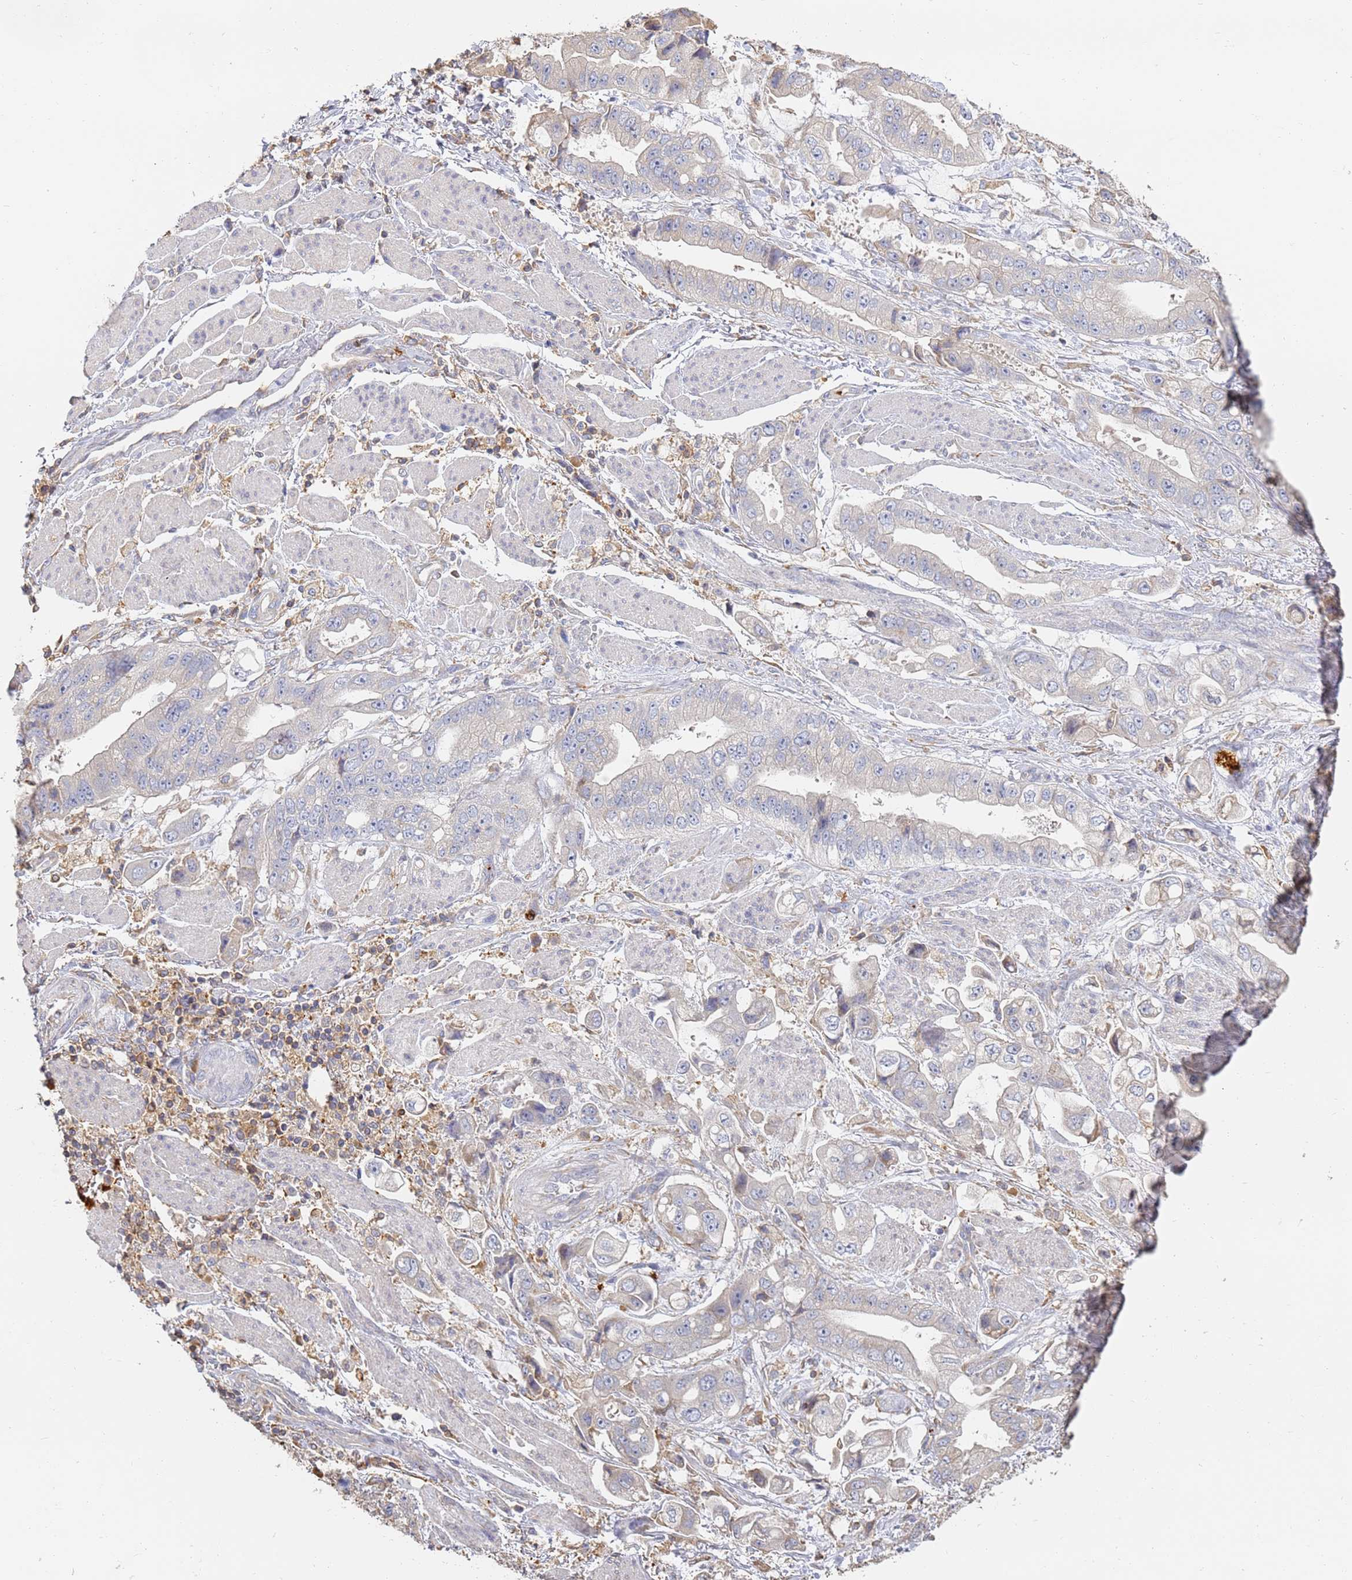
{"staining": {"intensity": "negative", "quantity": "none", "location": "none"}, "tissue": "stomach cancer", "cell_type": "Tumor cells", "image_type": "cancer", "snomed": [{"axis": "morphology", "description": "Adenocarcinoma, NOS"}, {"axis": "topography", "description": "Stomach"}], "caption": "There is no significant staining in tumor cells of stomach cancer.", "gene": "BIN2", "patient": {"sex": "male", "age": 62}}